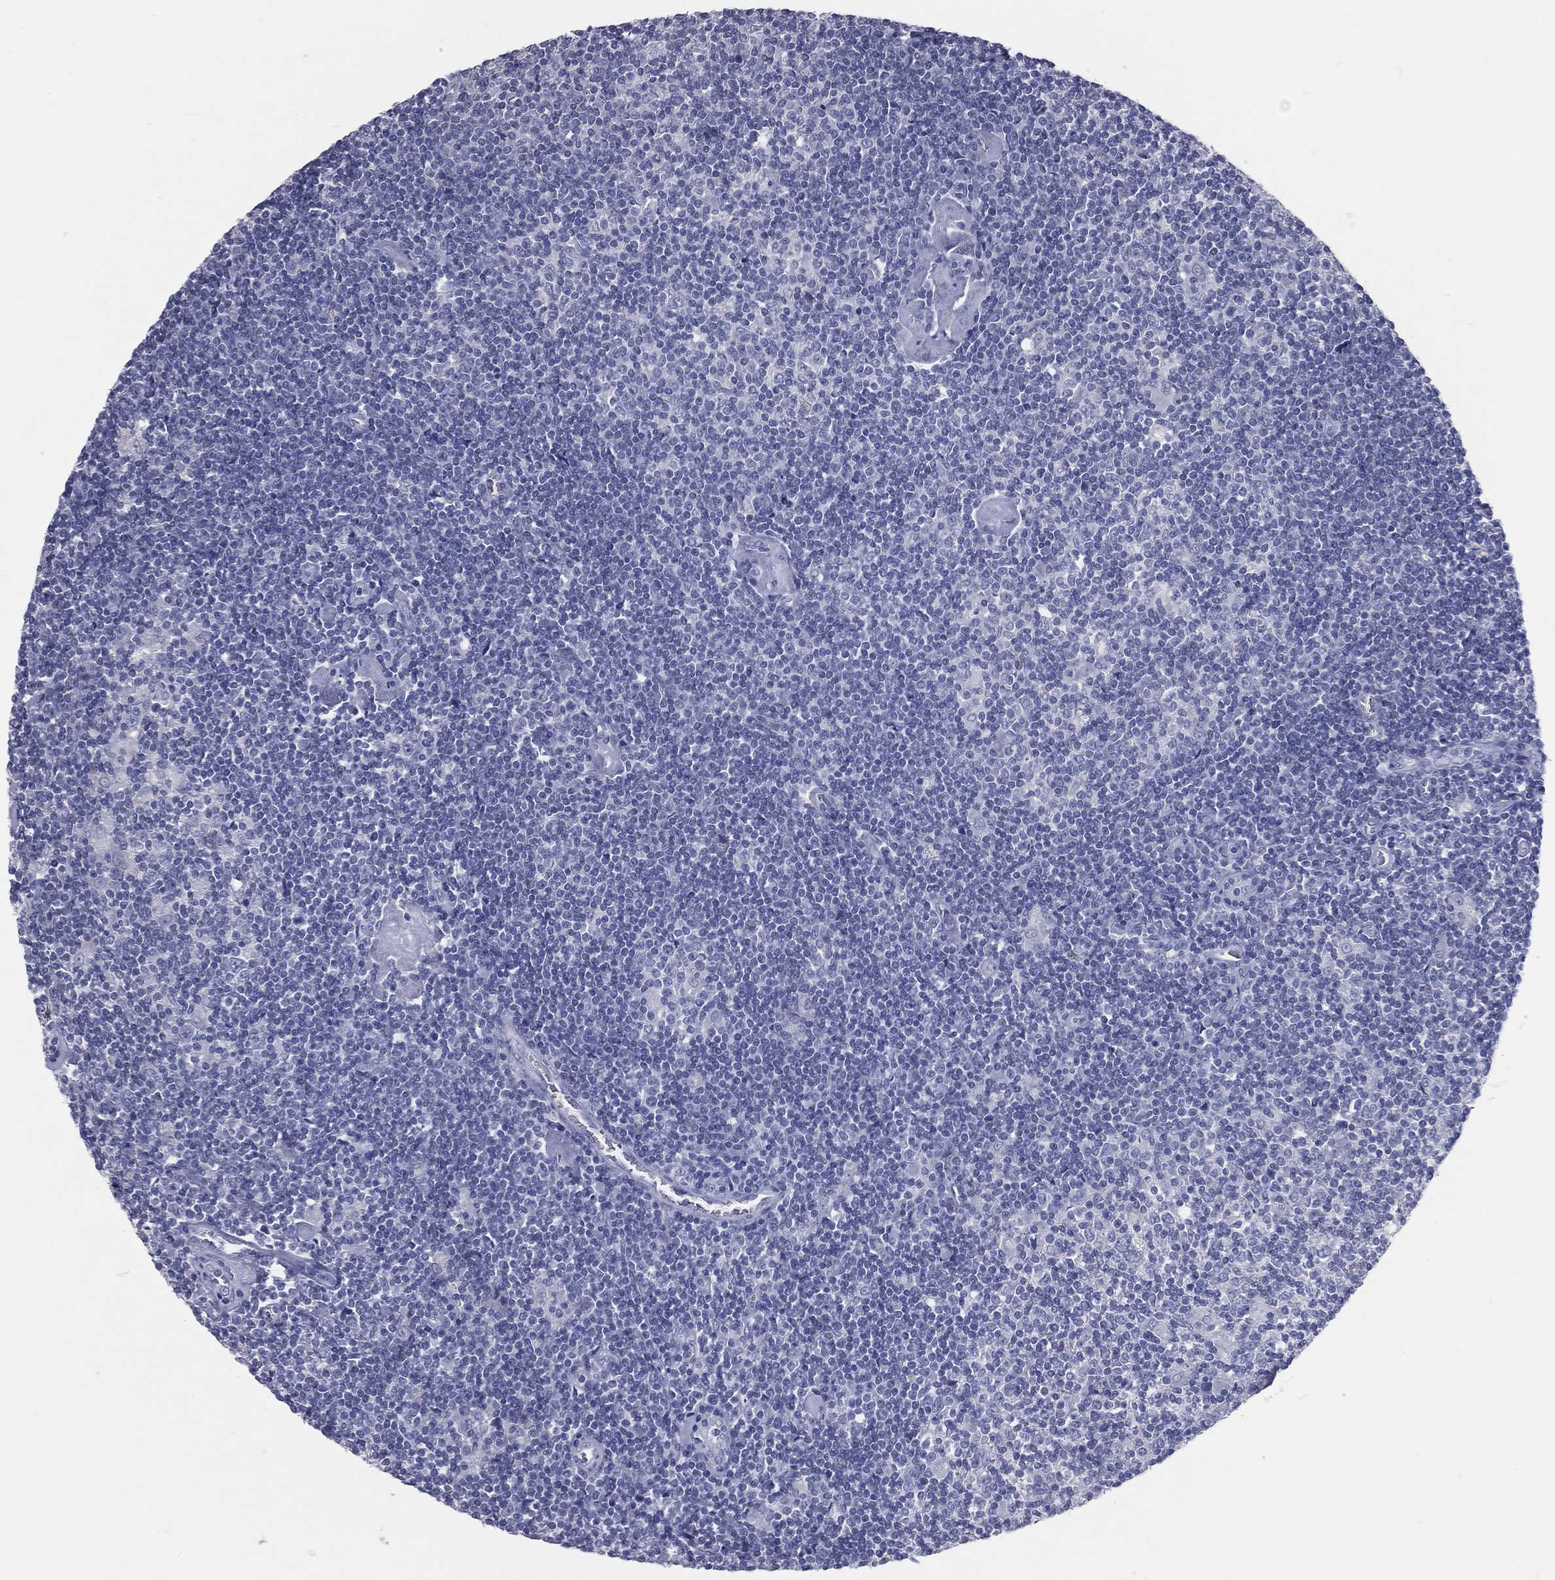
{"staining": {"intensity": "negative", "quantity": "none", "location": "none"}, "tissue": "lymphoma", "cell_type": "Tumor cells", "image_type": "cancer", "snomed": [{"axis": "morphology", "description": "Hodgkin's disease, NOS"}, {"axis": "topography", "description": "Lymph node"}], "caption": "IHC of lymphoma exhibits no staining in tumor cells.", "gene": "TFPI2", "patient": {"sex": "male", "age": 40}}